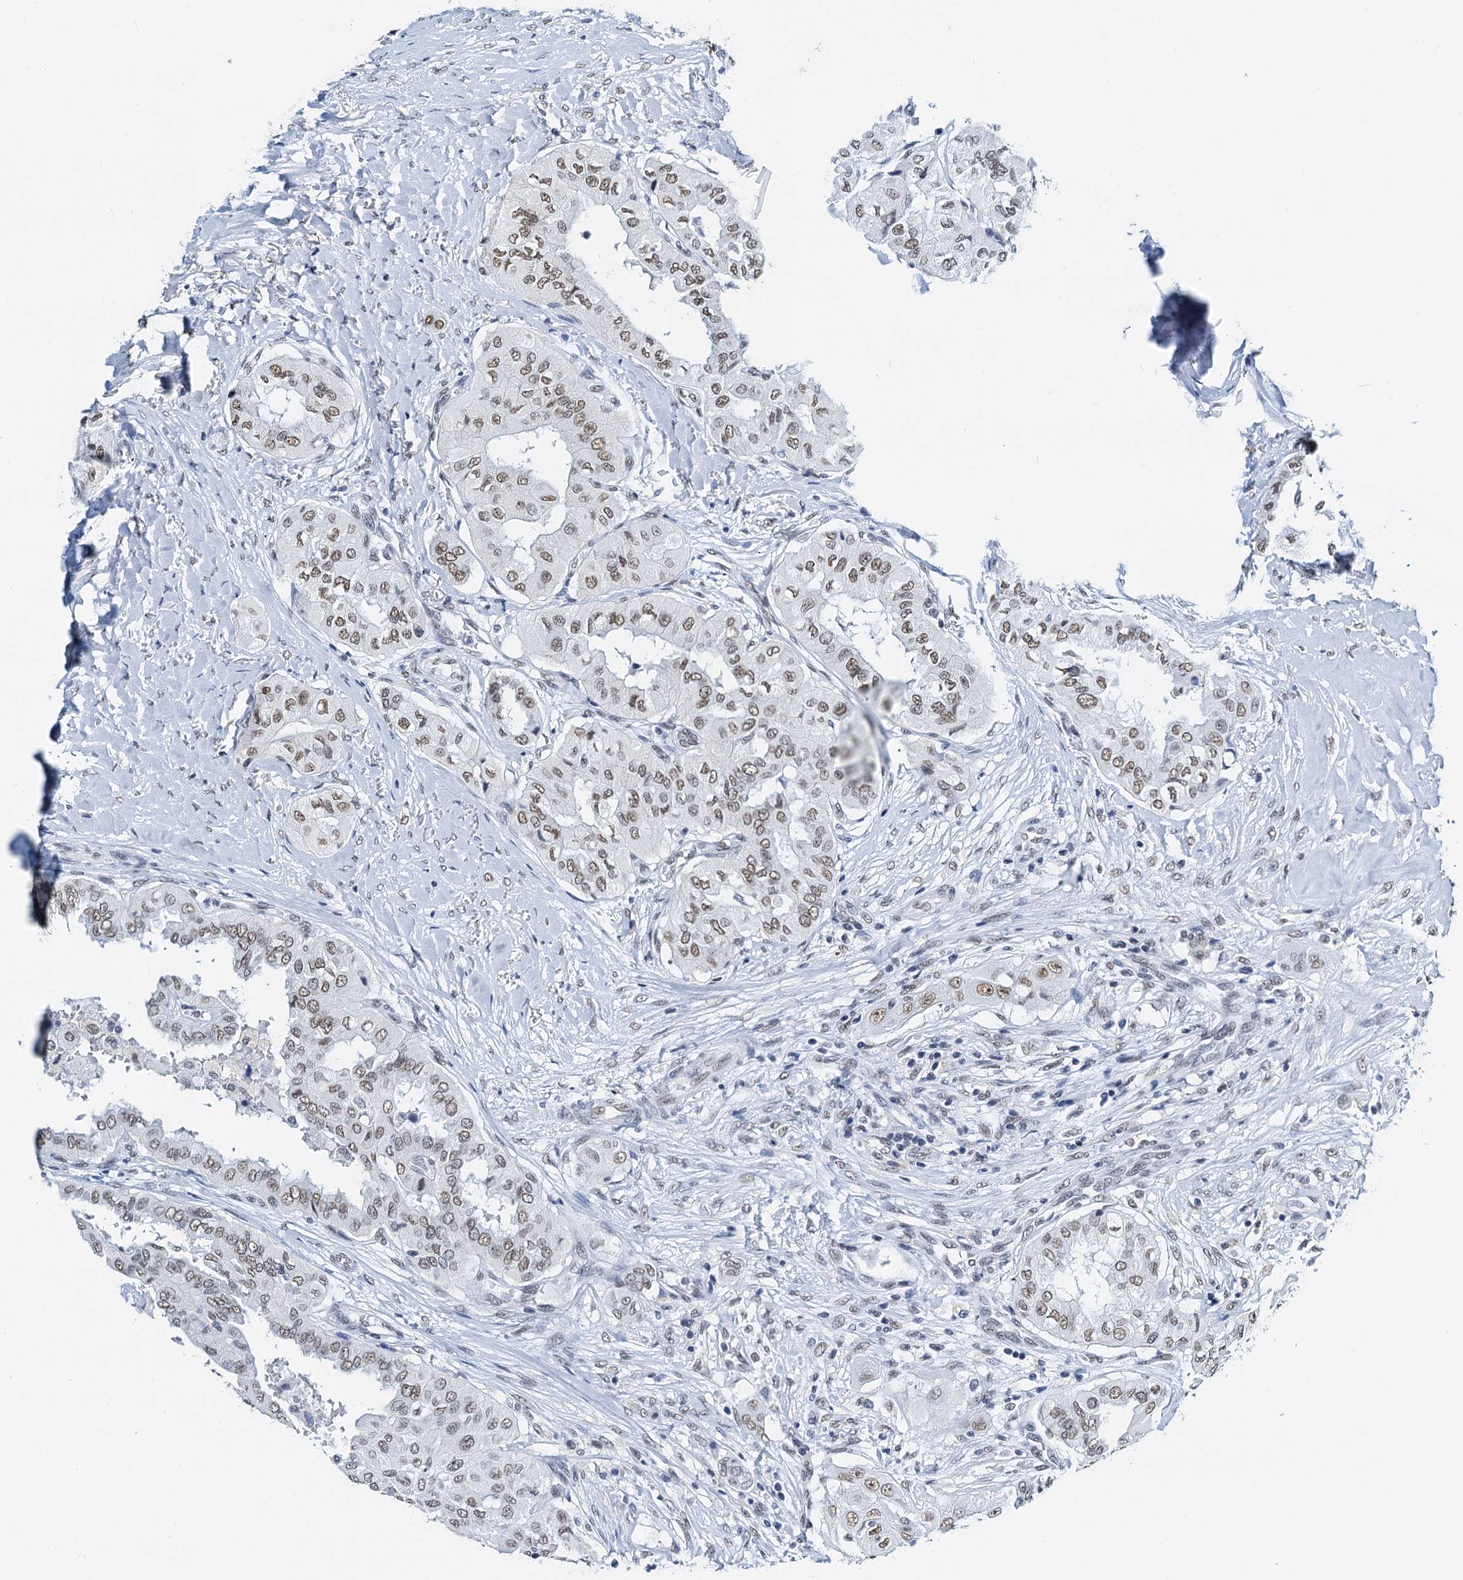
{"staining": {"intensity": "moderate", "quantity": ">75%", "location": "nuclear"}, "tissue": "thyroid cancer", "cell_type": "Tumor cells", "image_type": "cancer", "snomed": [{"axis": "morphology", "description": "Papillary adenocarcinoma, NOS"}, {"axis": "topography", "description": "Thyroid gland"}], "caption": "This image displays immunohistochemistry staining of papillary adenocarcinoma (thyroid), with medium moderate nuclear staining in approximately >75% of tumor cells.", "gene": "SLTM", "patient": {"sex": "female", "age": 59}}